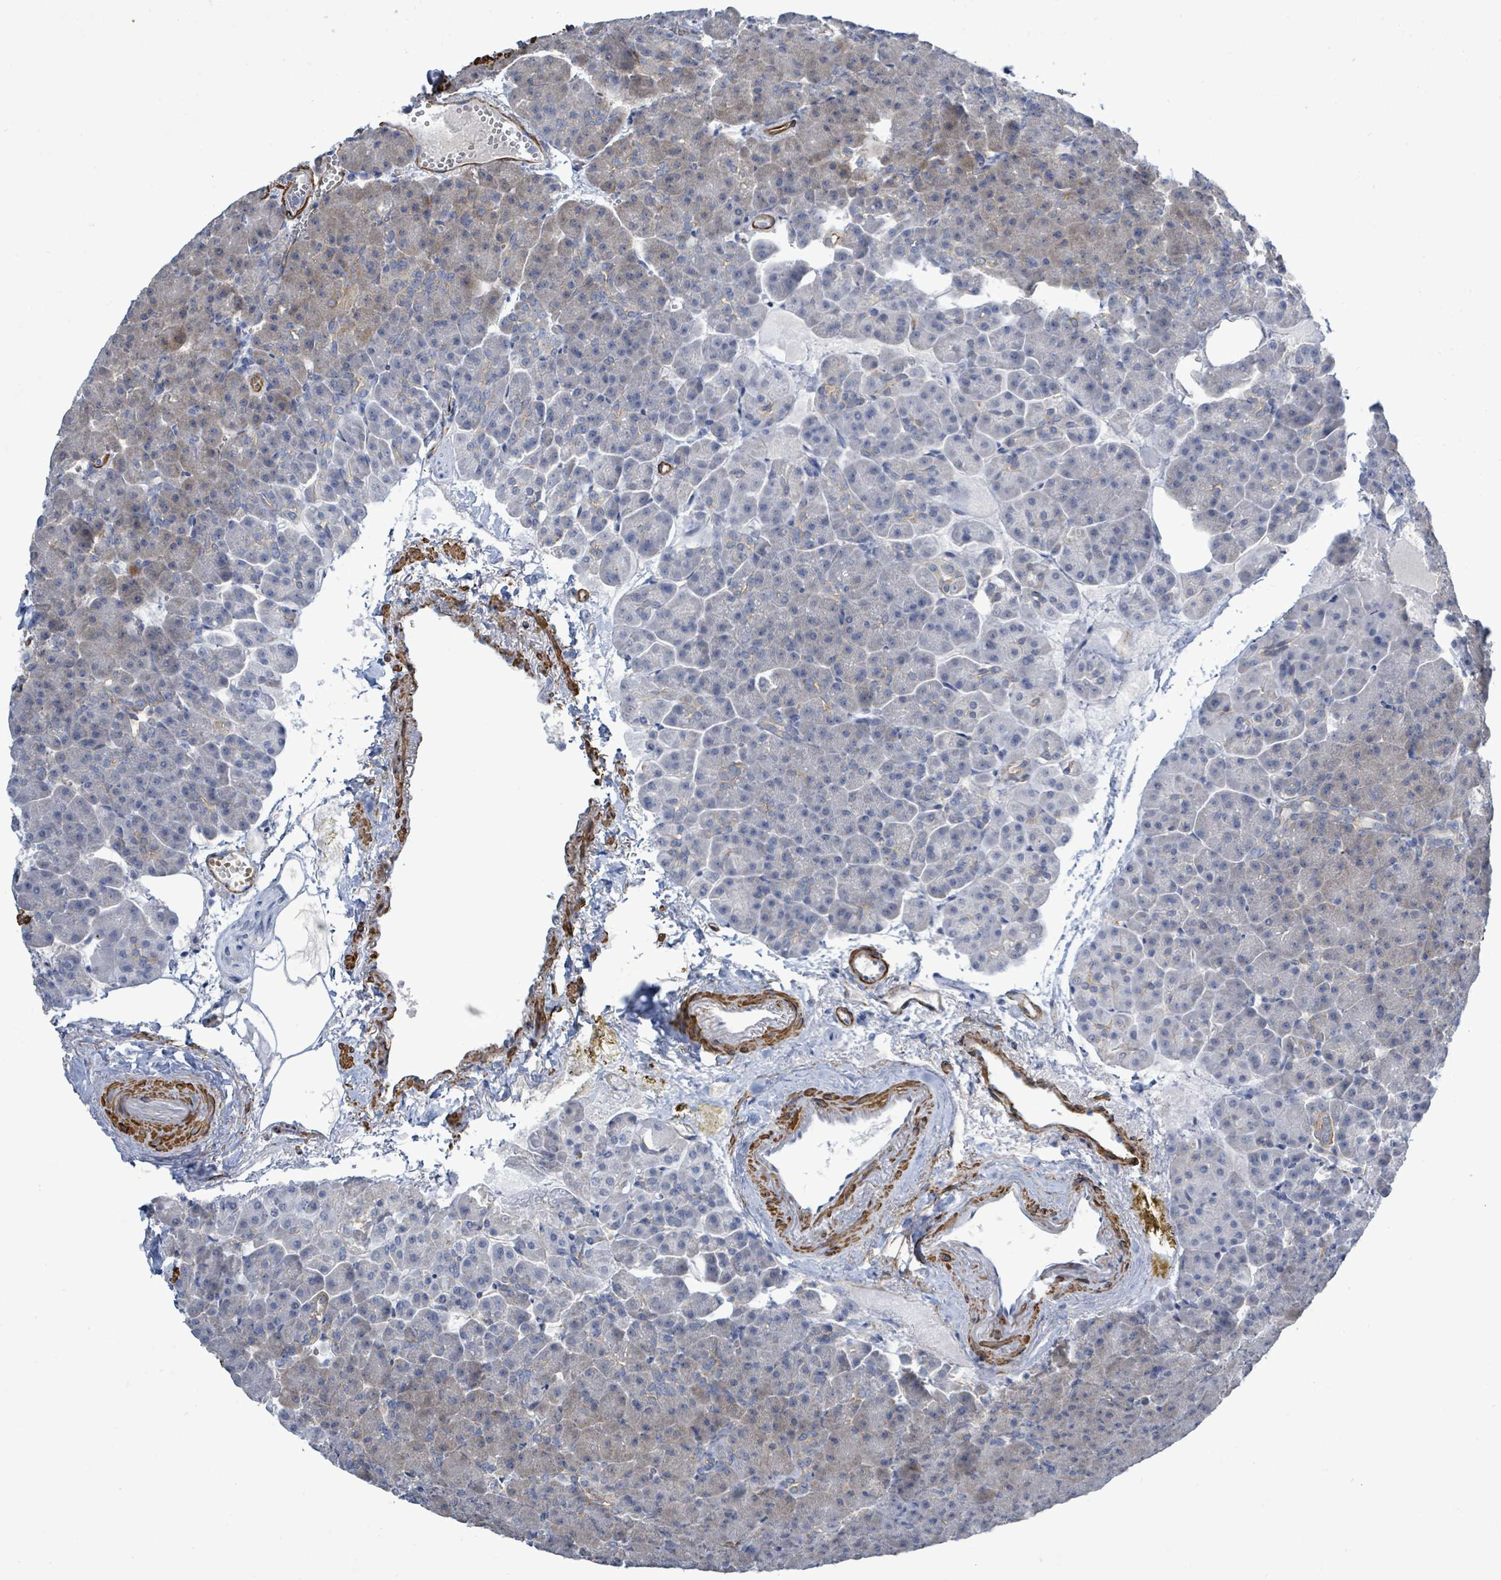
{"staining": {"intensity": "weak", "quantity": "<25%", "location": "cytoplasmic/membranous"}, "tissue": "pancreas", "cell_type": "Exocrine glandular cells", "image_type": "normal", "snomed": [{"axis": "morphology", "description": "Normal tissue, NOS"}, {"axis": "topography", "description": "Pancreas"}], "caption": "Pancreas stained for a protein using immunohistochemistry displays no positivity exocrine glandular cells.", "gene": "DMRTC1B", "patient": {"sex": "female", "age": 74}}